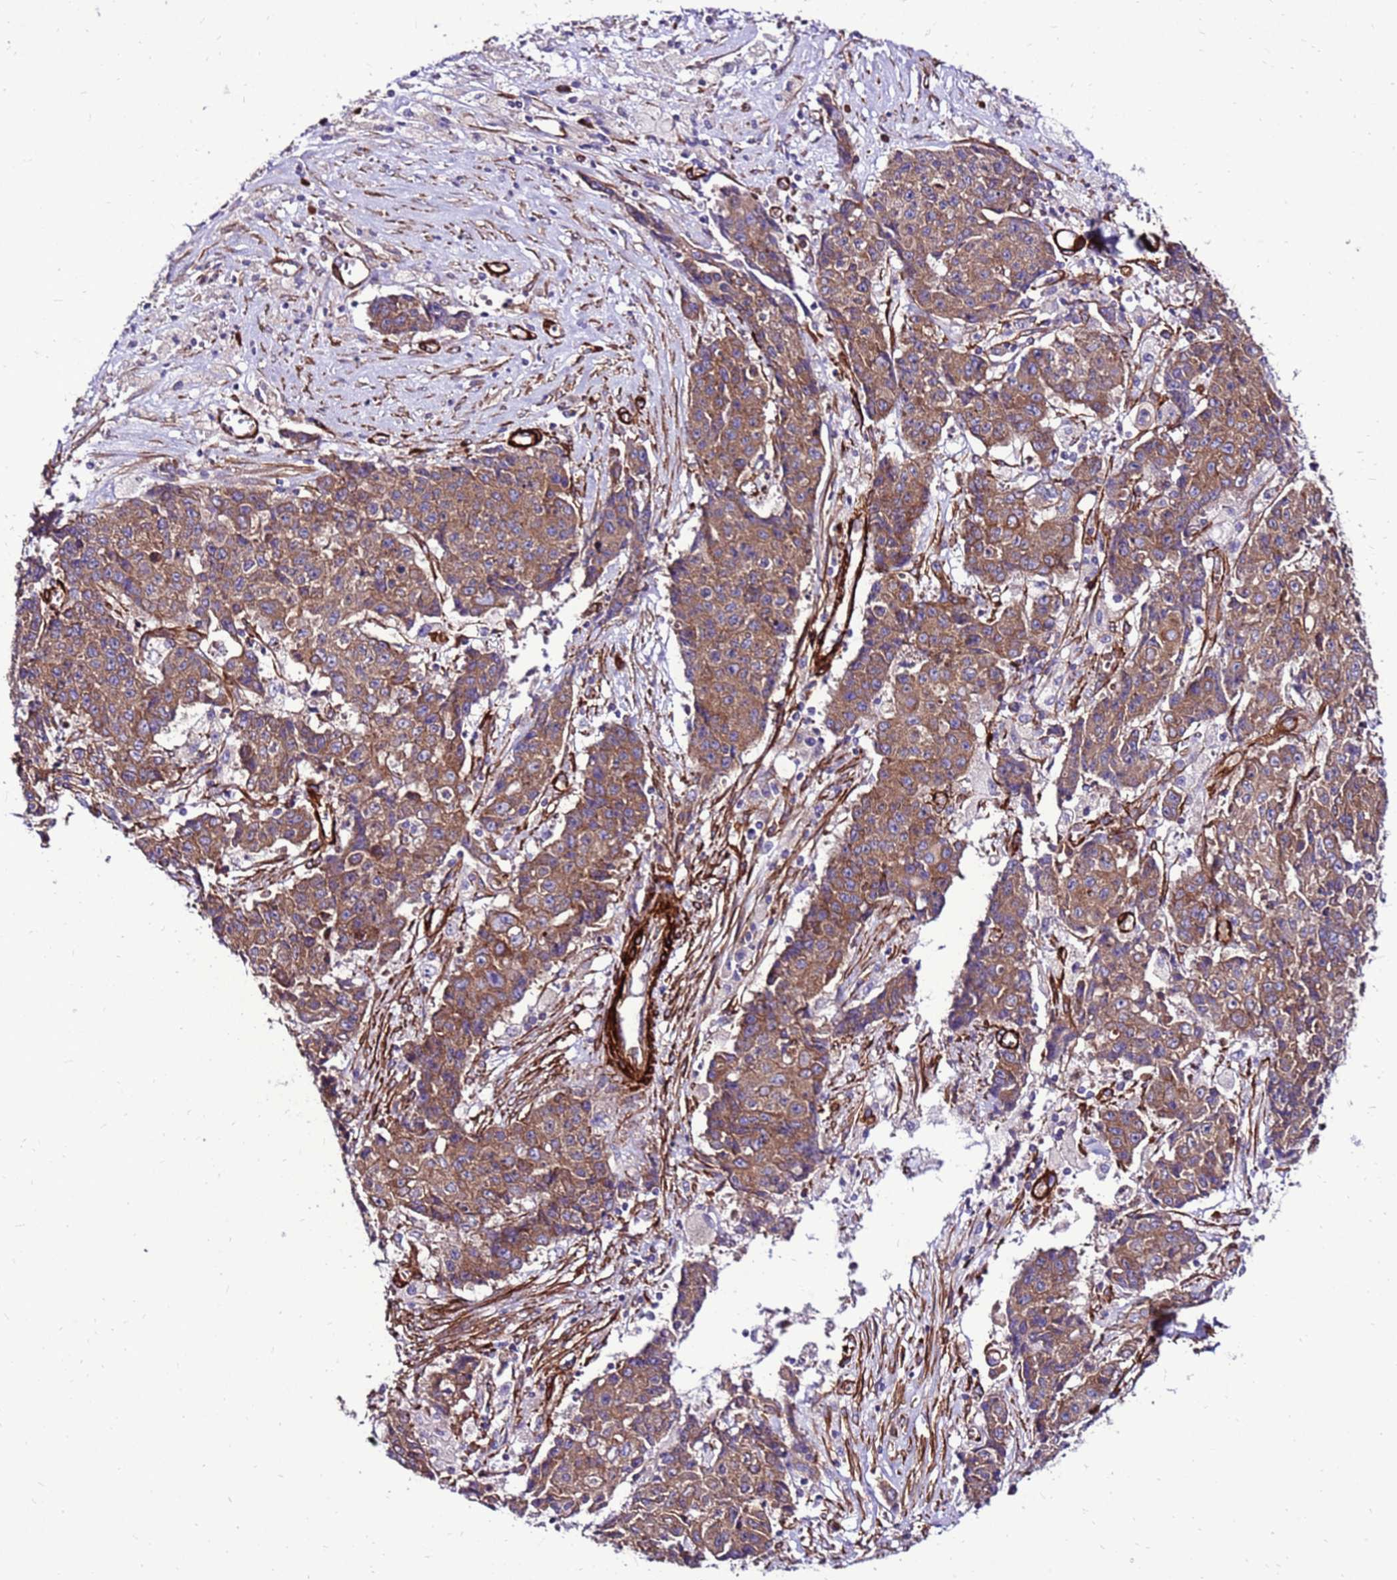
{"staining": {"intensity": "moderate", "quantity": ">75%", "location": "cytoplasmic/membranous"}, "tissue": "ovarian cancer", "cell_type": "Tumor cells", "image_type": "cancer", "snomed": [{"axis": "morphology", "description": "Carcinoma, endometroid"}, {"axis": "topography", "description": "Ovary"}], "caption": "Human endometroid carcinoma (ovarian) stained for a protein (brown) displays moderate cytoplasmic/membranous positive expression in approximately >75% of tumor cells.", "gene": "EI24", "patient": {"sex": "female", "age": 42}}